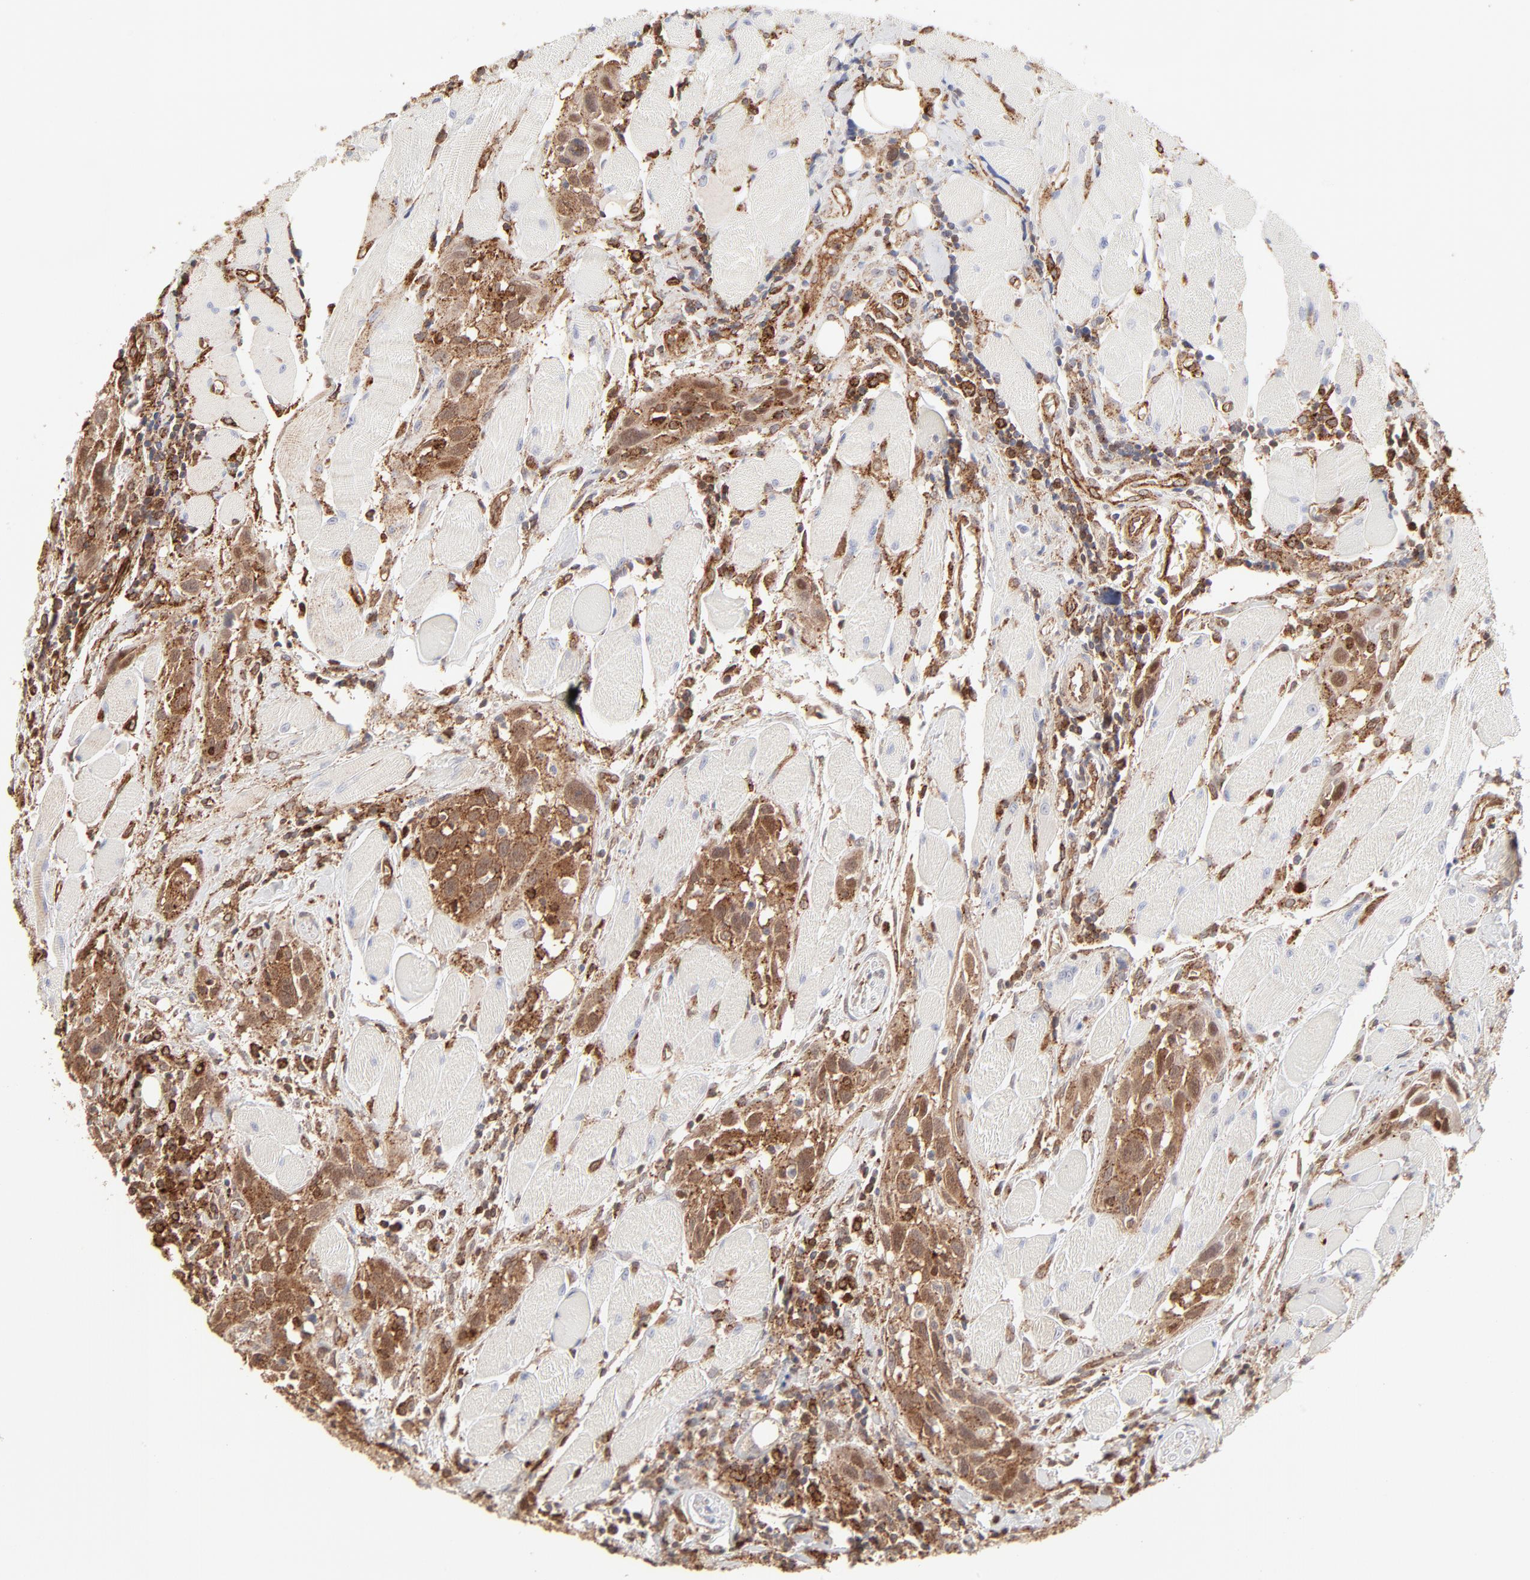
{"staining": {"intensity": "strong", "quantity": ">75%", "location": "cytoplasmic/membranous"}, "tissue": "head and neck cancer", "cell_type": "Tumor cells", "image_type": "cancer", "snomed": [{"axis": "morphology", "description": "Squamous cell carcinoma, NOS"}, {"axis": "topography", "description": "Oral tissue"}, {"axis": "topography", "description": "Head-Neck"}], "caption": "Human head and neck squamous cell carcinoma stained with a brown dye reveals strong cytoplasmic/membranous positive positivity in approximately >75% of tumor cells.", "gene": "CDK6", "patient": {"sex": "female", "age": 50}}